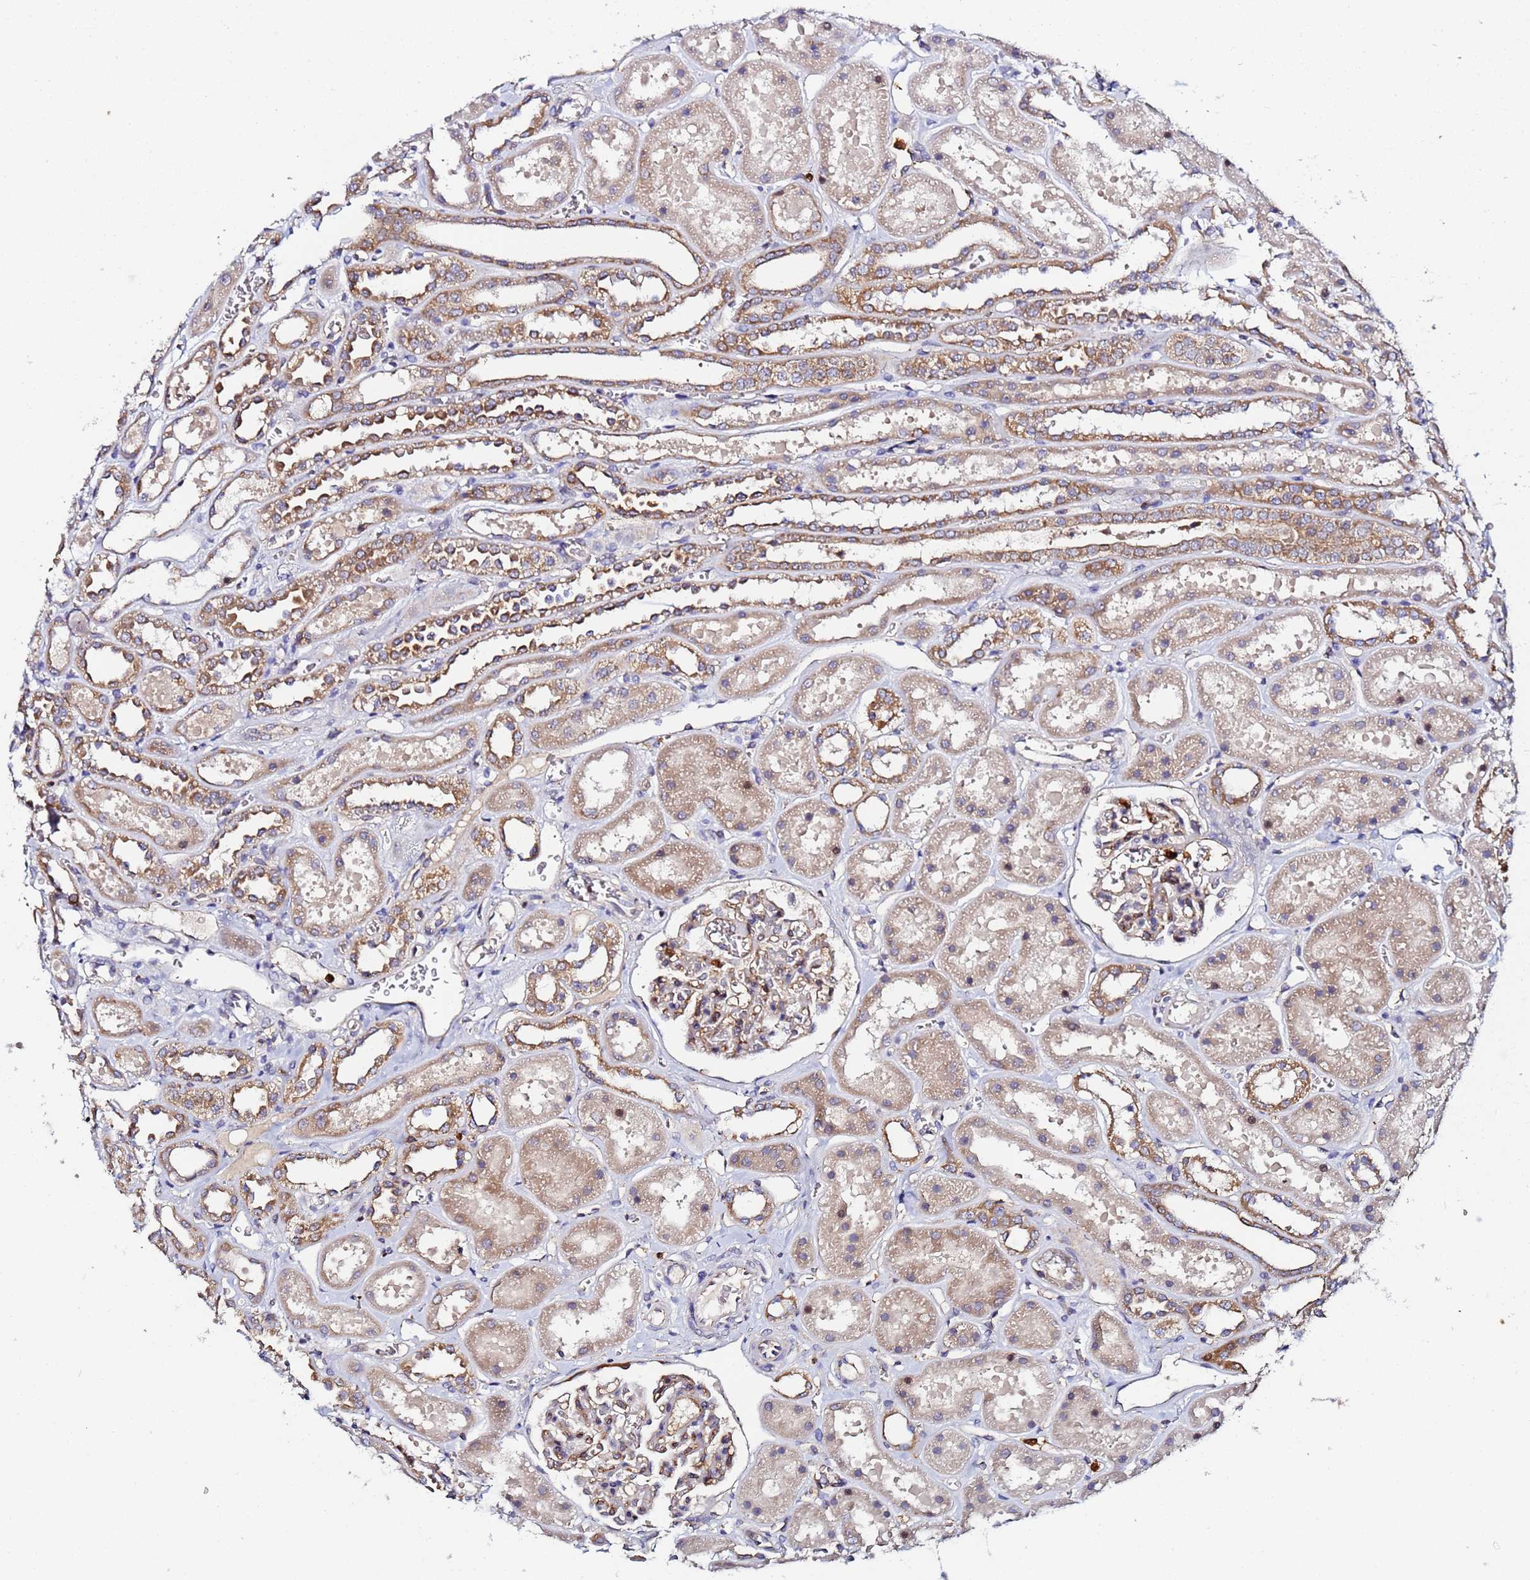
{"staining": {"intensity": "moderate", "quantity": "<25%", "location": "cytoplasmic/membranous"}, "tissue": "kidney", "cell_type": "Cells in glomeruli", "image_type": "normal", "snomed": [{"axis": "morphology", "description": "Normal tissue, NOS"}, {"axis": "topography", "description": "Kidney"}], "caption": "Moderate cytoplasmic/membranous expression is appreciated in approximately <25% of cells in glomeruli in benign kidney.", "gene": "CCDC127", "patient": {"sex": "female", "age": 41}}